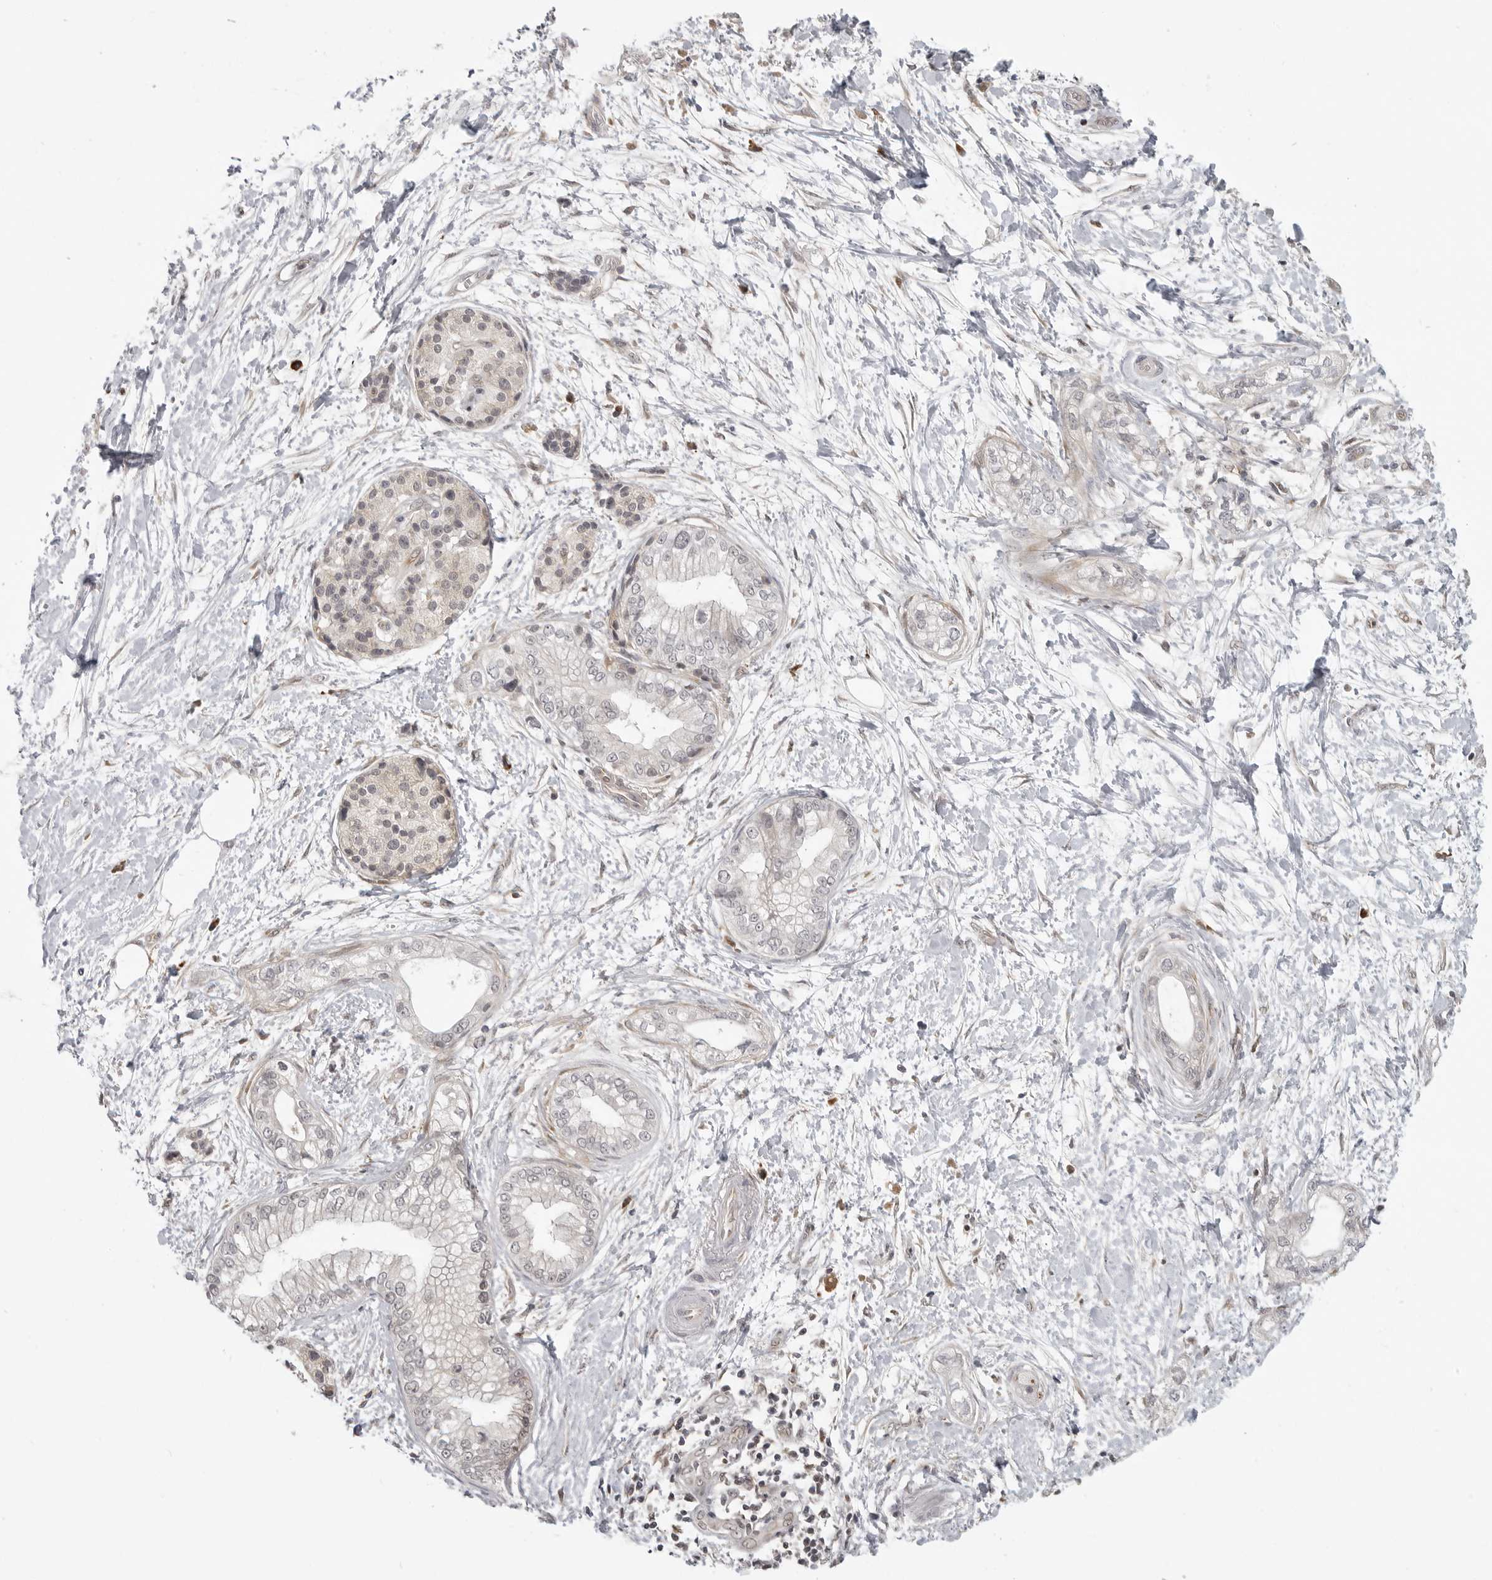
{"staining": {"intensity": "negative", "quantity": "none", "location": "none"}, "tissue": "pancreatic cancer", "cell_type": "Tumor cells", "image_type": "cancer", "snomed": [{"axis": "morphology", "description": "Adenocarcinoma, NOS"}, {"axis": "topography", "description": "Pancreas"}], "caption": "A photomicrograph of pancreatic cancer stained for a protein shows no brown staining in tumor cells. The staining was performed using DAB to visualize the protein expression in brown, while the nuclei were stained in blue with hematoxylin (Magnification: 20x).", "gene": "CEP295NL", "patient": {"sex": "male", "age": 68}}